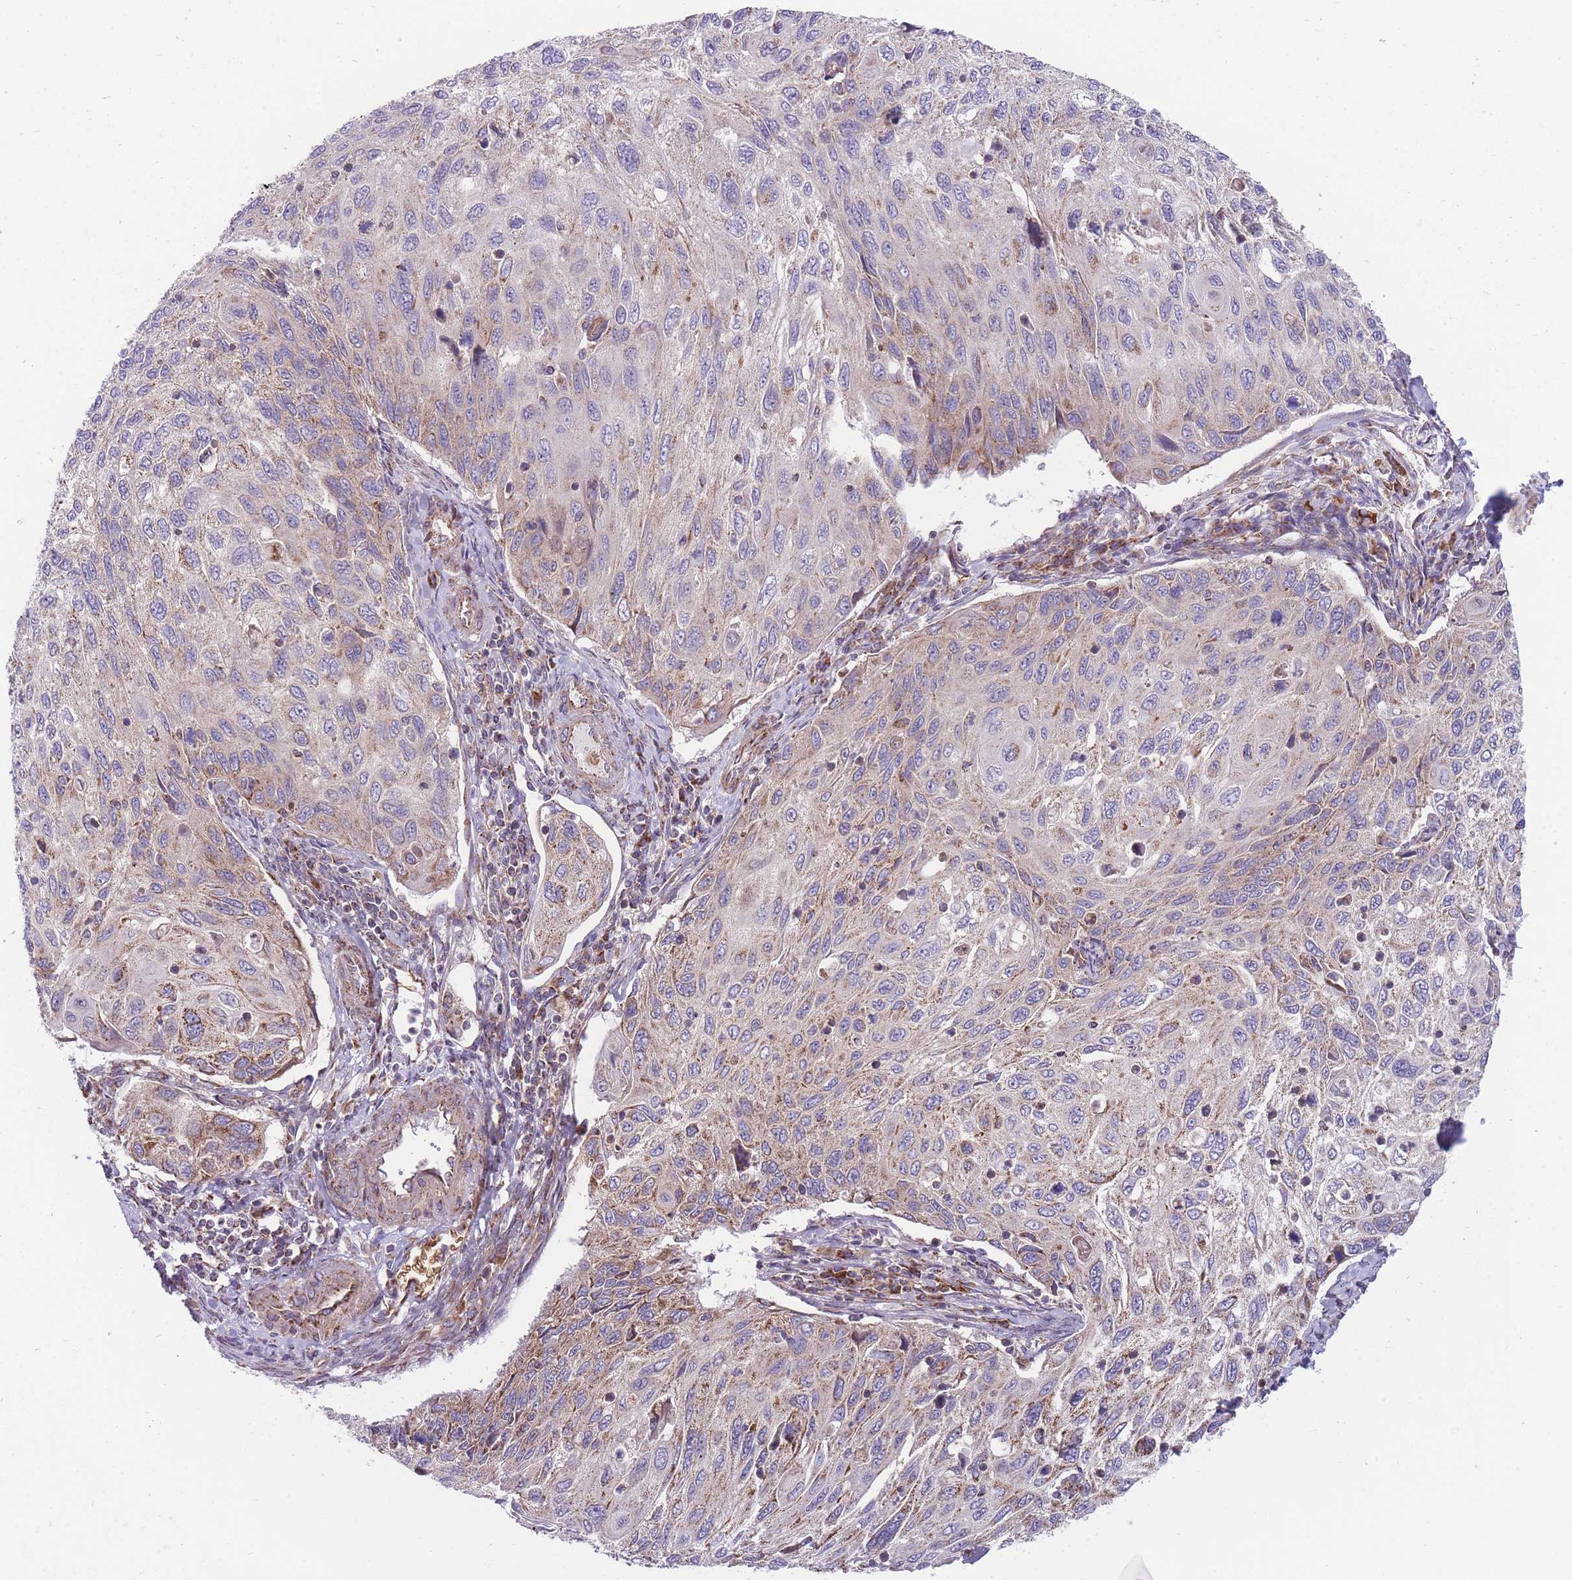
{"staining": {"intensity": "moderate", "quantity": "<25%", "location": "cytoplasmic/membranous"}, "tissue": "cervical cancer", "cell_type": "Tumor cells", "image_type": "cancer", "snomed": [{"axis": "morphology", "description": "Squamous cell carcinoma, NOS"}, {"axis": "topography", "description": "Cervix"}], "caption": "Immunohistochemical staining of cervical cancer demonstrates low levels of moderate cytoplasmic/membranous protein staining in about <25% of tumor cells.", "gene": "ANKRD10", "patient": {"sex": "female", "age": 70}}